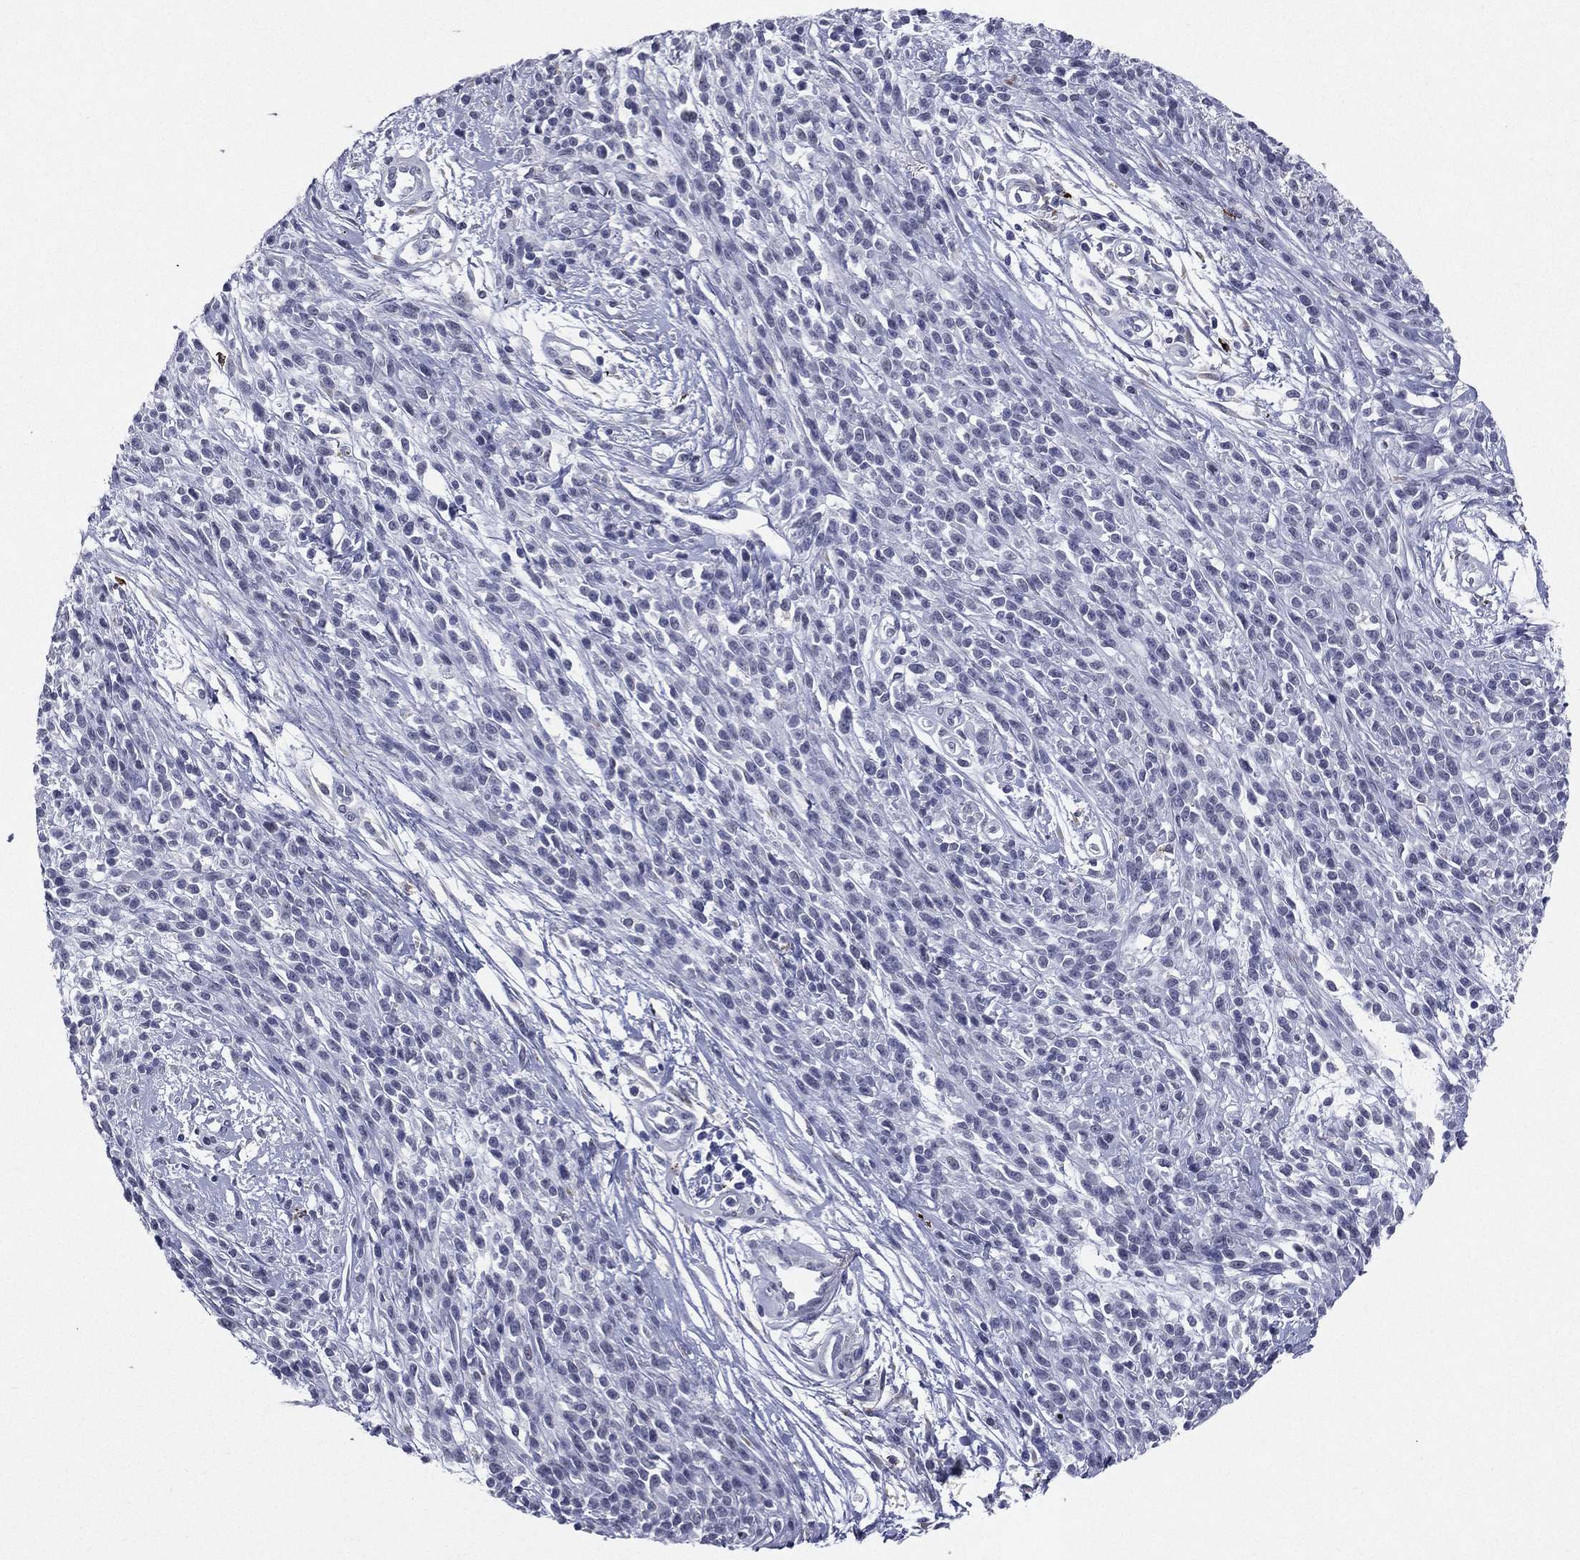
{"staining": {"intensity": "negative", "quantity": "none", "location": "none"}, "tissue": "melanoma", "cell_type": "Tumor cells", "image_type": "cancer", "snomed": [{"axis": "morphology", "description": "Malignant melanoma, NOS"}, {"axis": "topography", "description": "Skin"}, {"axis": "topography", "description": "Skin of trunk"}], "caption": "Tumor cells show no significant protein positivity in malignant melanoma.", "gene": "HLA-DOA", "patient": {"sex": "male", "age": 74}}